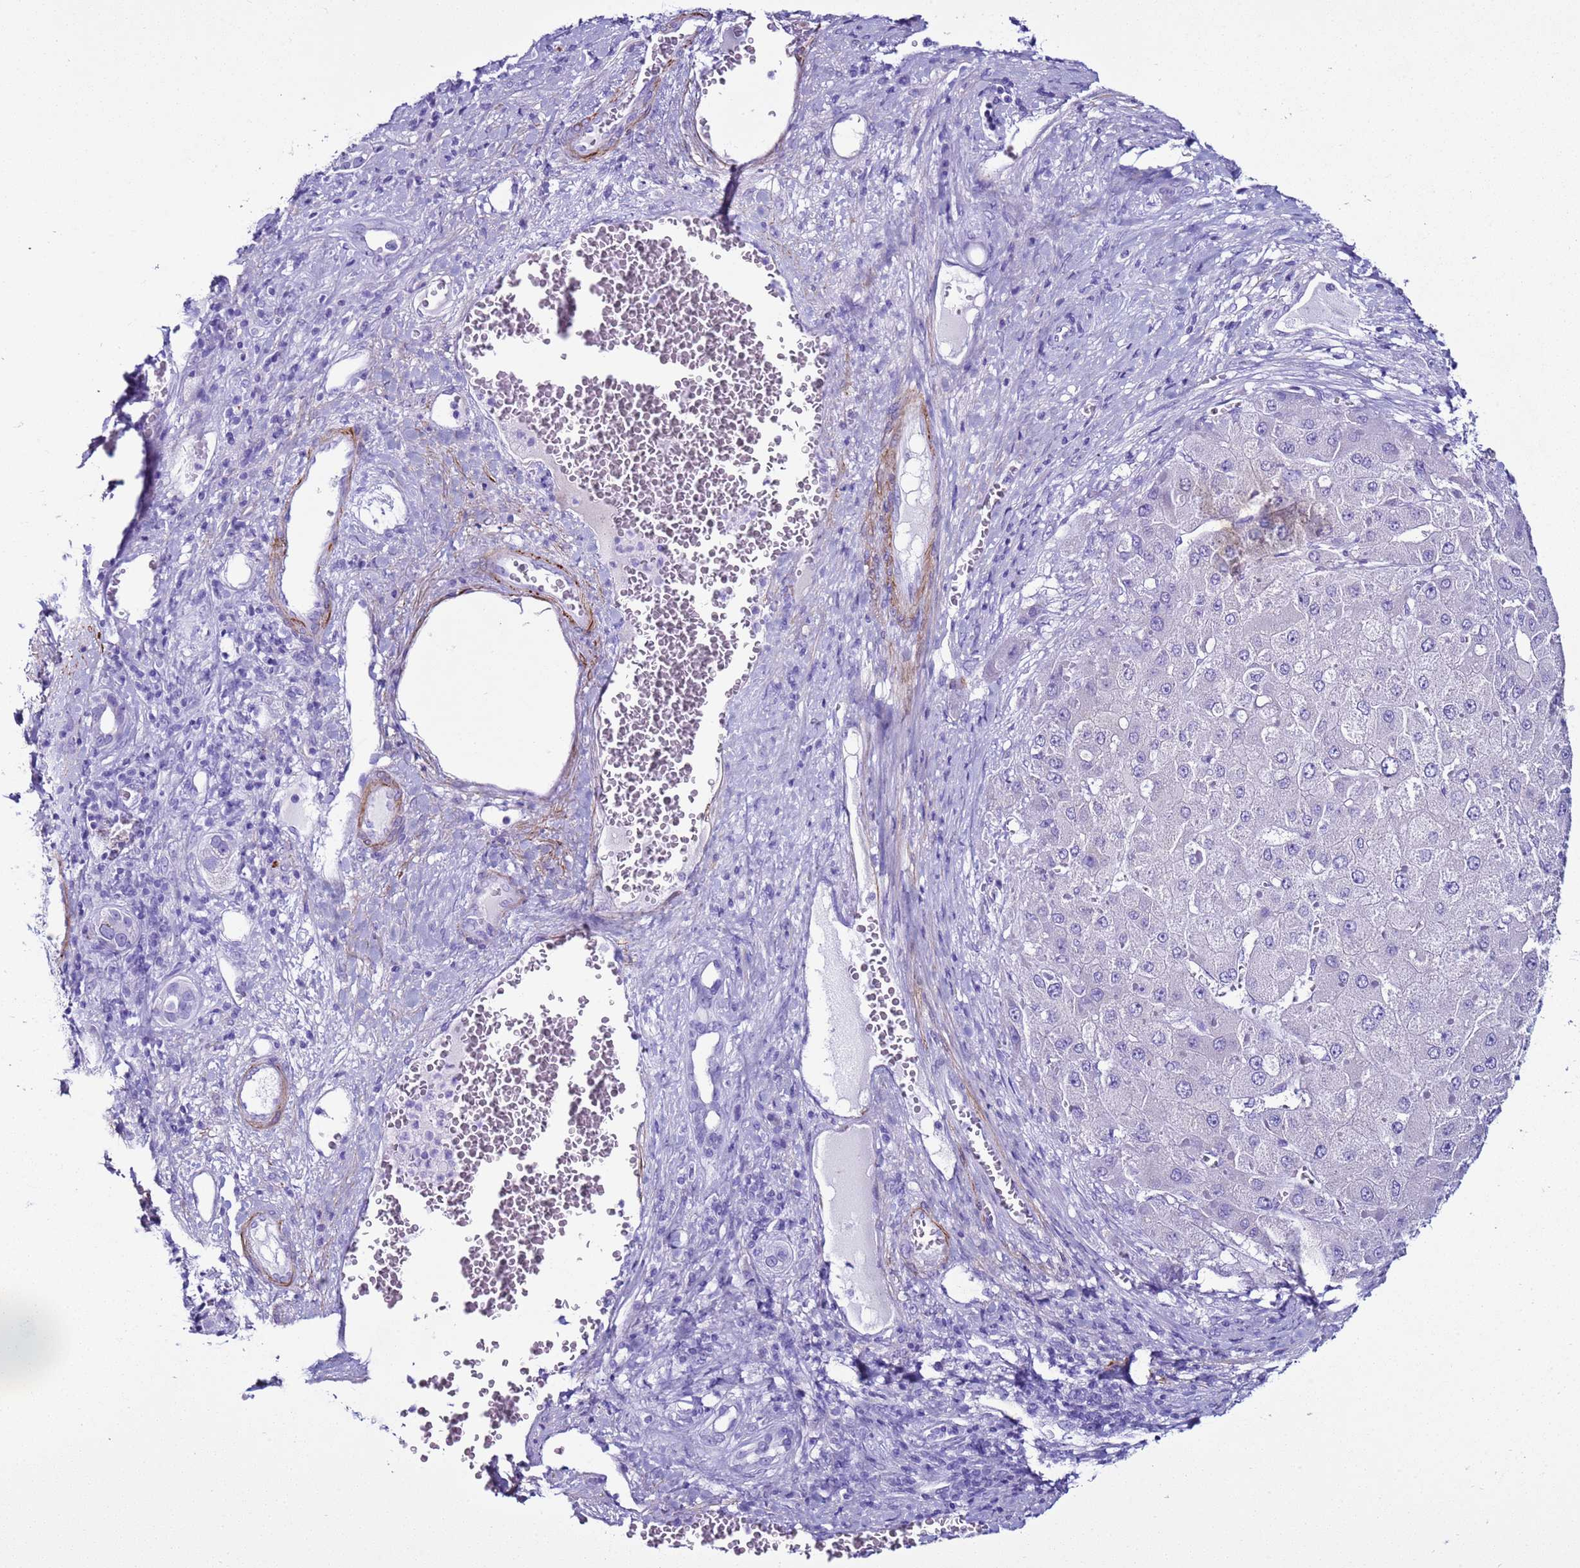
{"staining": {"intensity": "negative", "quantity": "none", "location": "none"}, "tissue": "liver cancer", "cell_type": "Tumor cells", "image_type": "cancer", "snomed": [{"axis": "morphology", "description": "Carcinoma, Hepatocellular, NOS"}, {"axis": "topography", "description": "Liver"}], "caption": "Human liver cancer (hepatocellular carcinoma) stained for a protein using immunohistochemistry shows no expression in tumor cells.", "gene": "LCMT1", "patient": {"sex": "female", "age": 73}}